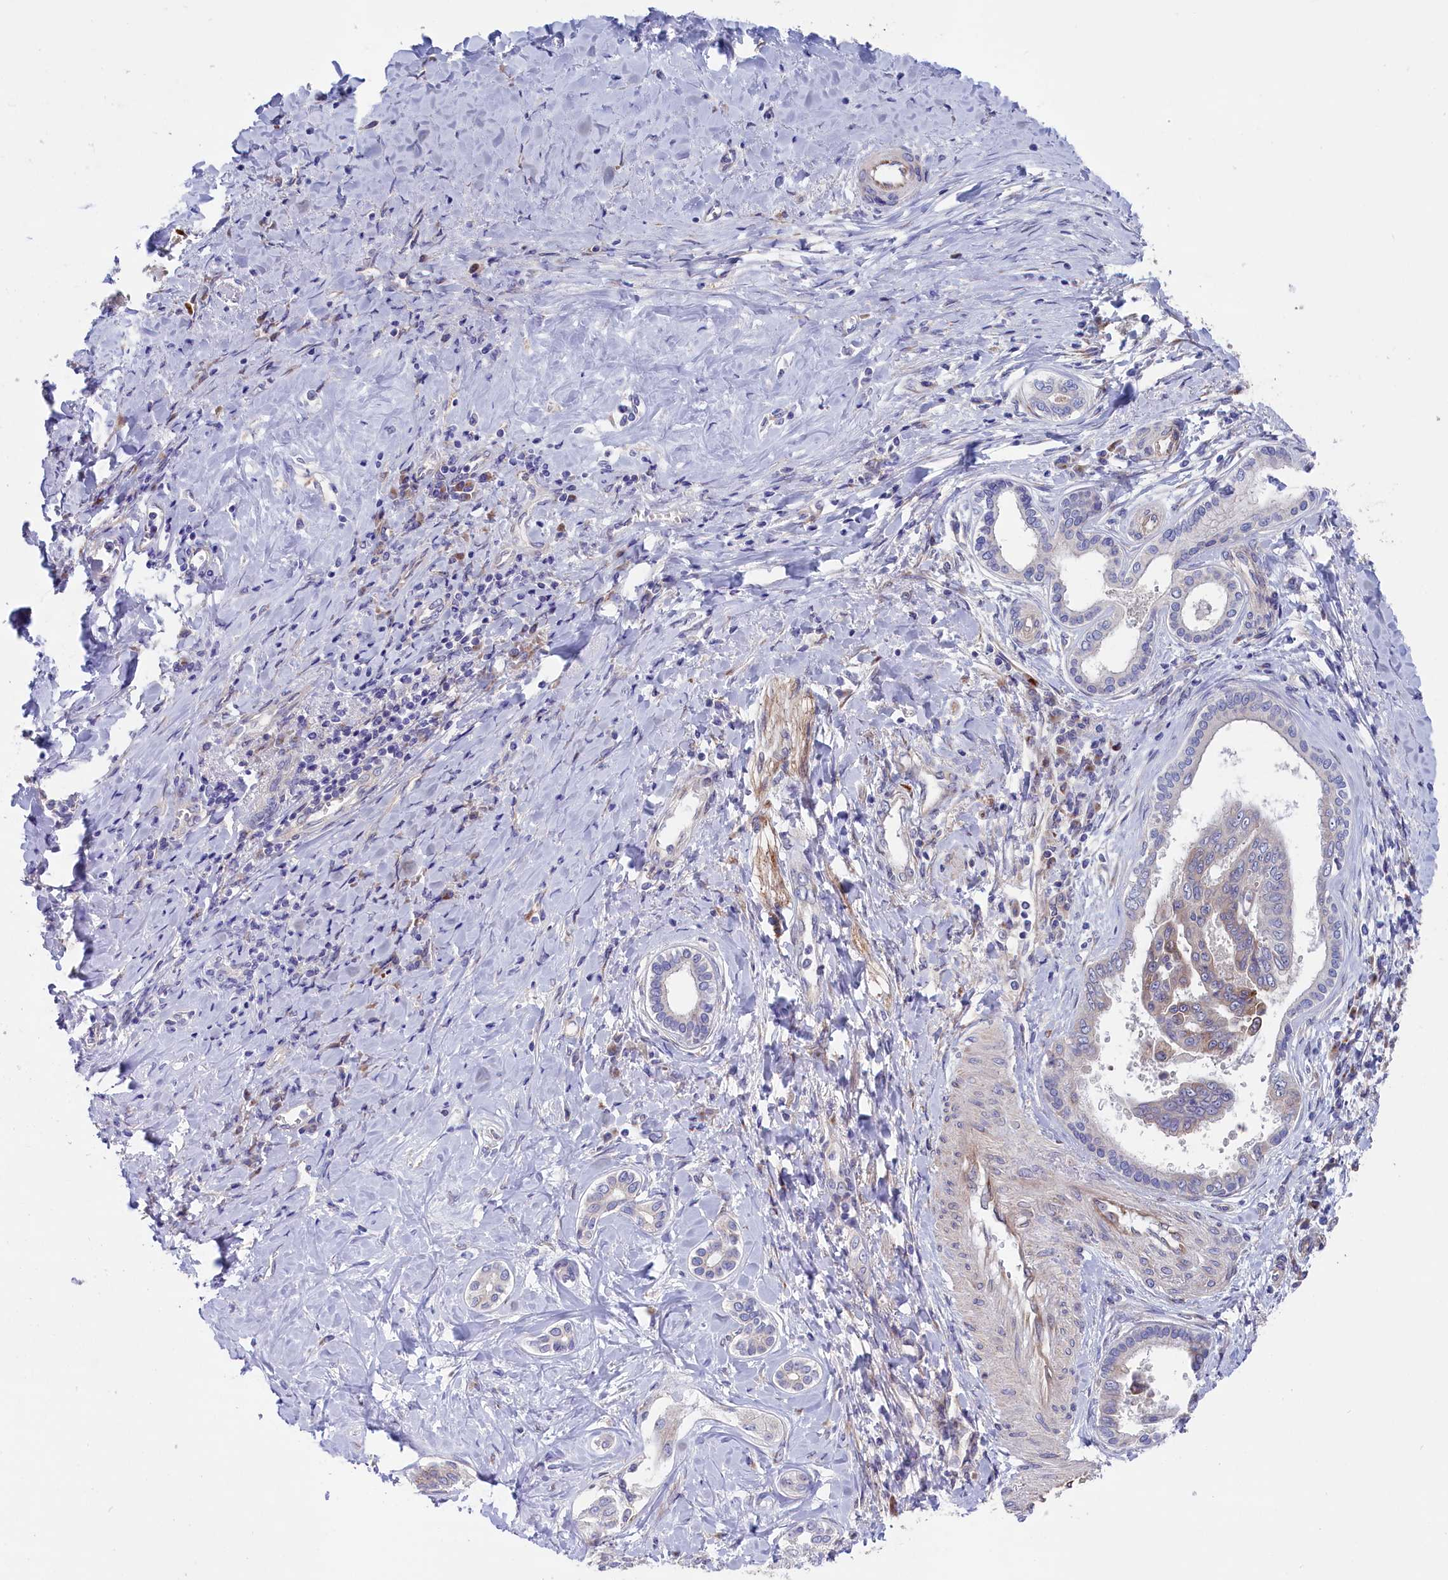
{"staining": {"intensity": "weak", "quantity": "<25%", "location": "cytoplasmic/membranous"}, "tissue": "liver cancer", "cell_type": "Tumor cells", "image_type": "cancer", "snomed": [{"axis": "morphology", "description": "Cholangiocarcinoma"}, {"axis": "topography", "description": "Liver"}], "caption": "Human liver cholangiocarcinoma stained for a protein using immunohistochemistry (IHC) displays no positivity in tumor cells.", "gene": "GPR108", "patient": {"sex": "female", "age": 77}}